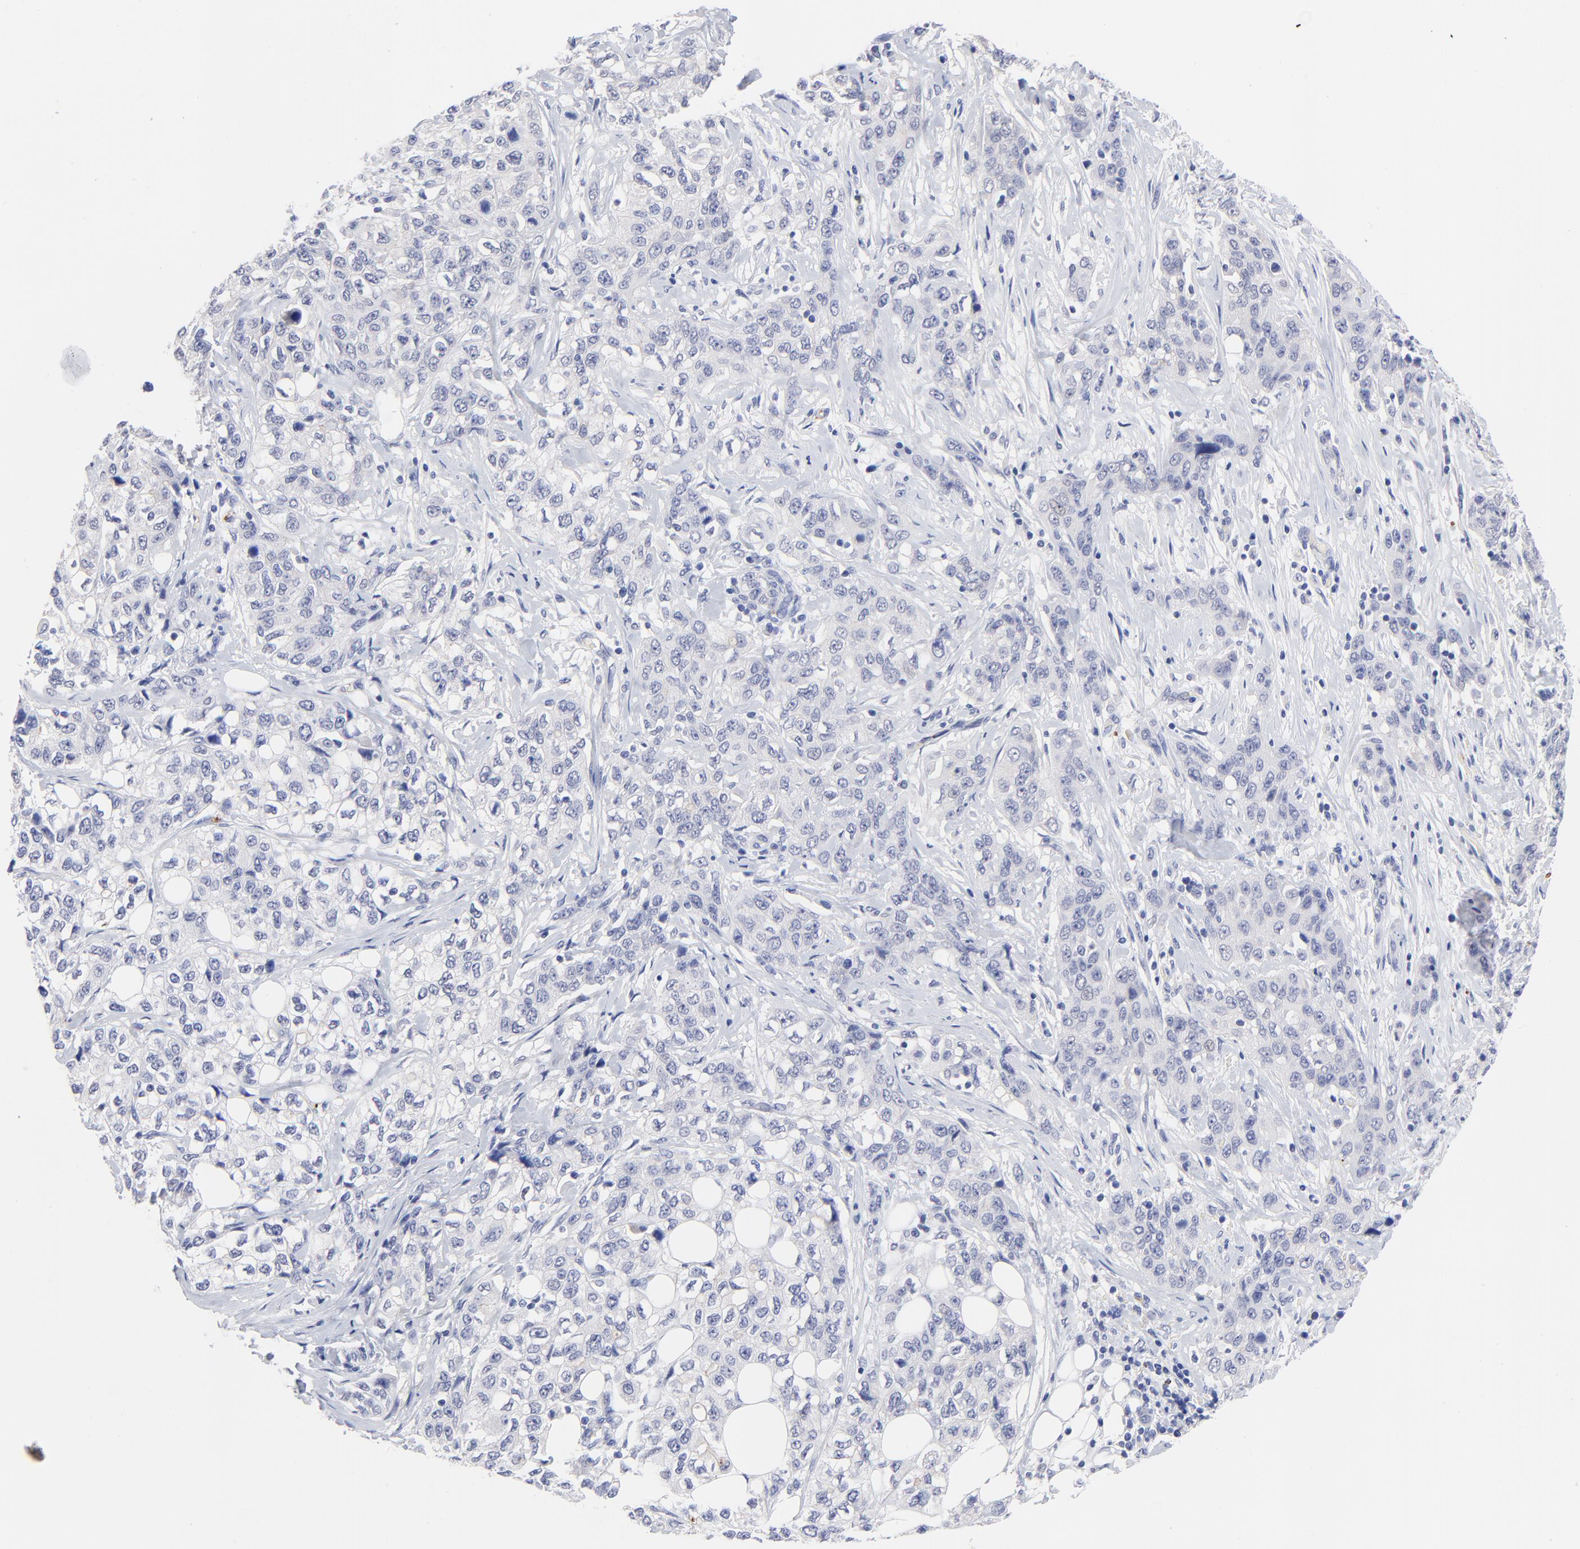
{"staining": {"intensity": "negative", "quantity": "none", "location": "none"}, "tissue": "stomach cancer", "cell_type": "Tumor cells", "image_type": "cancer", "snomed": [{"axis": "morphology", "description": "Adenocarcinoma, NOS"}, {"axis": "topography", "description": "Stomach"}], "caption": "A histopathology image of human stomach cancer is negative for staining in tumor cells.", "gene": "FAM117B", "patient": {"sex": "male", "age": 48}}